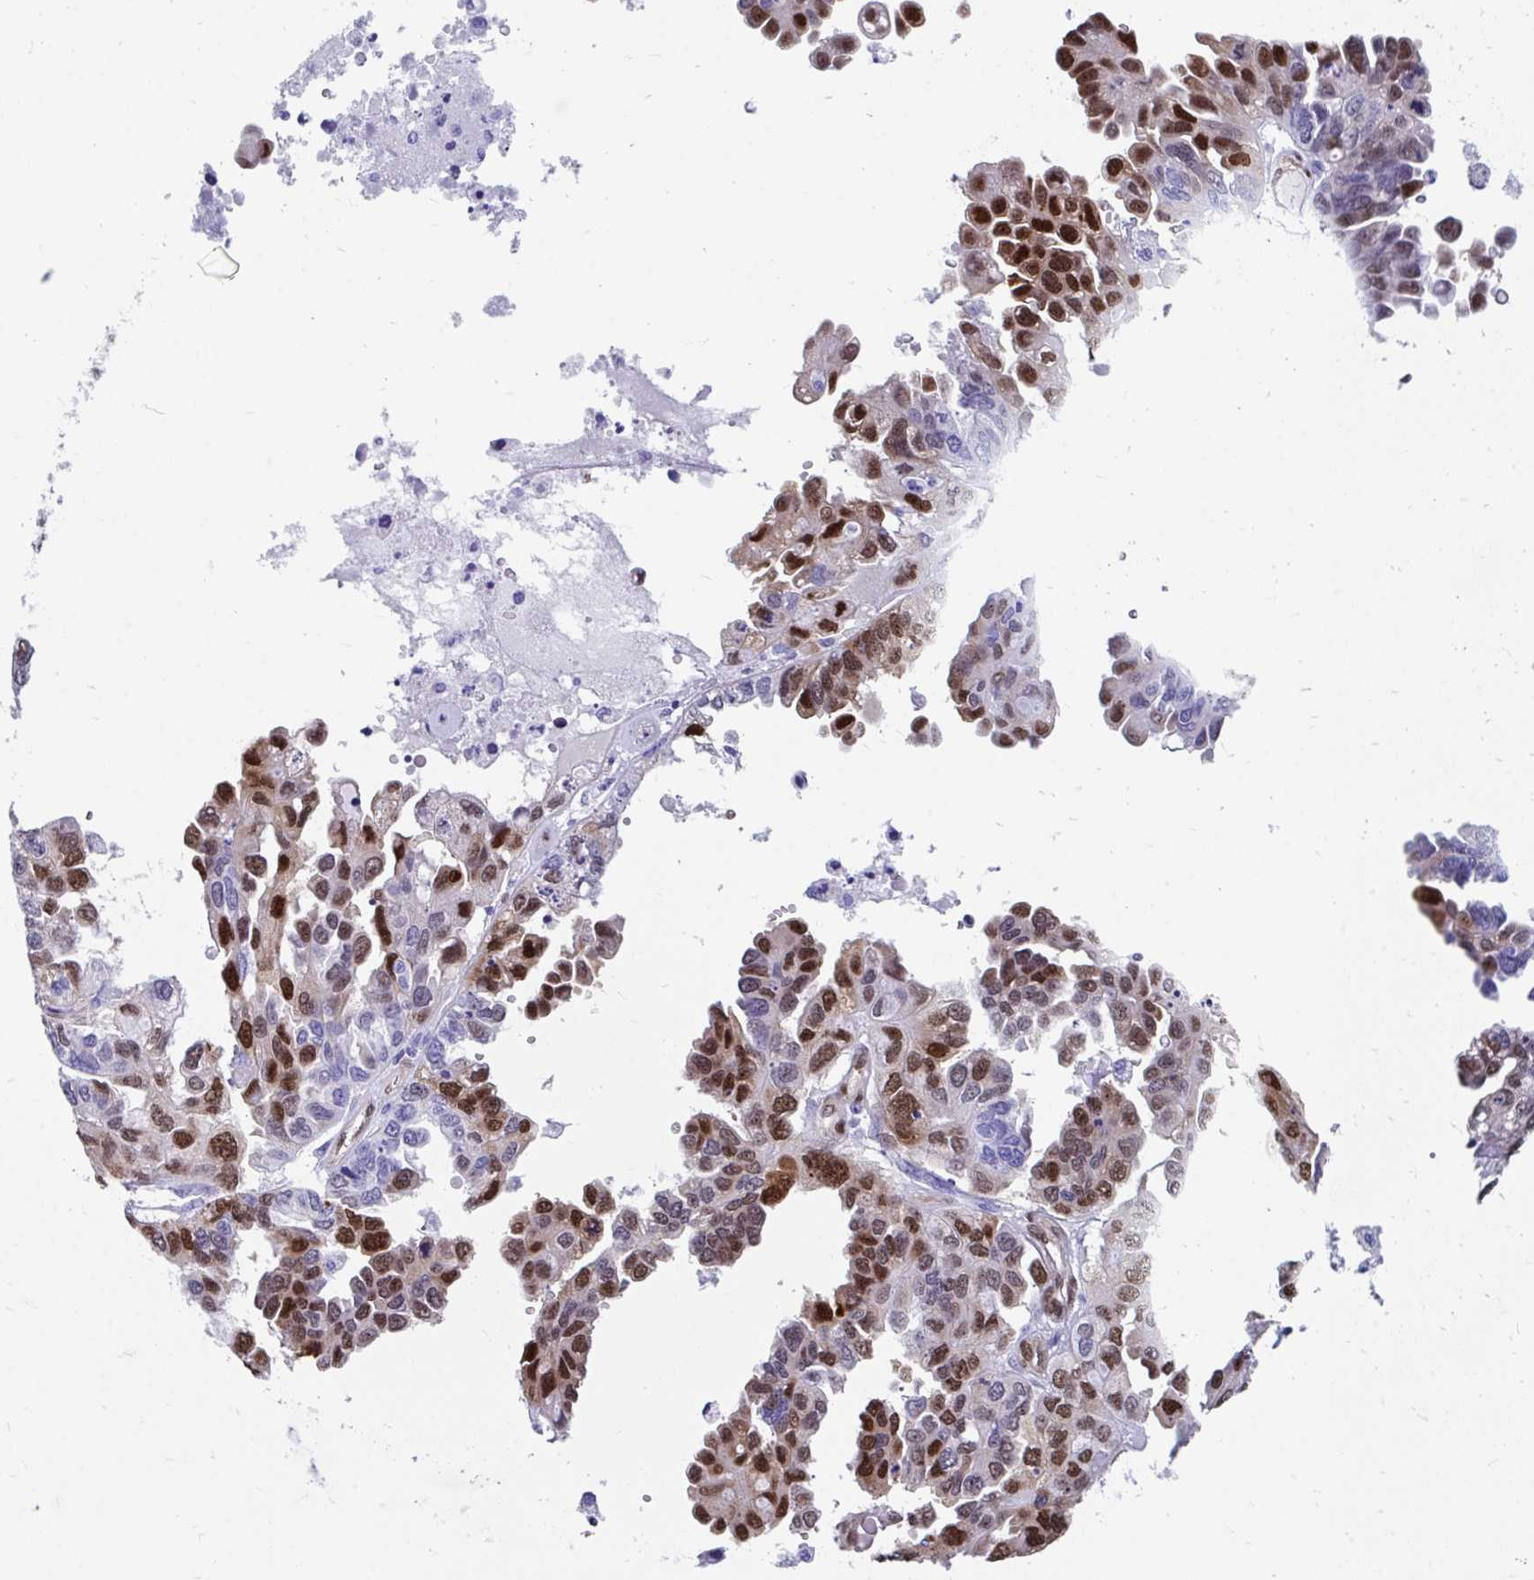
{"staining": {"intensity": "strong", "quantity": "25%-75%", "location": "nuclear"}, "tissue": "ovarian cancer", "cell_type": "Tumor cells", "image_type": "cancer", "snomed": [{"axis": "morphology", "description": "Cystadenocarcinoma, serous, NOS"}, {"axis": "topography", "description": "Ovary"}], "caption": "Tumor cells exhibit high levels of strong nuclear positivity in approximately 25%-75% of cells in human ovarian cancer (serous cystadenocarcinoma). (DAB (3,3'-diaminobenzidine) IHC with brightfield microscopy, high magnification).", "gene": "RBPMS", "patient": {"sex": "female", "age": 53}}